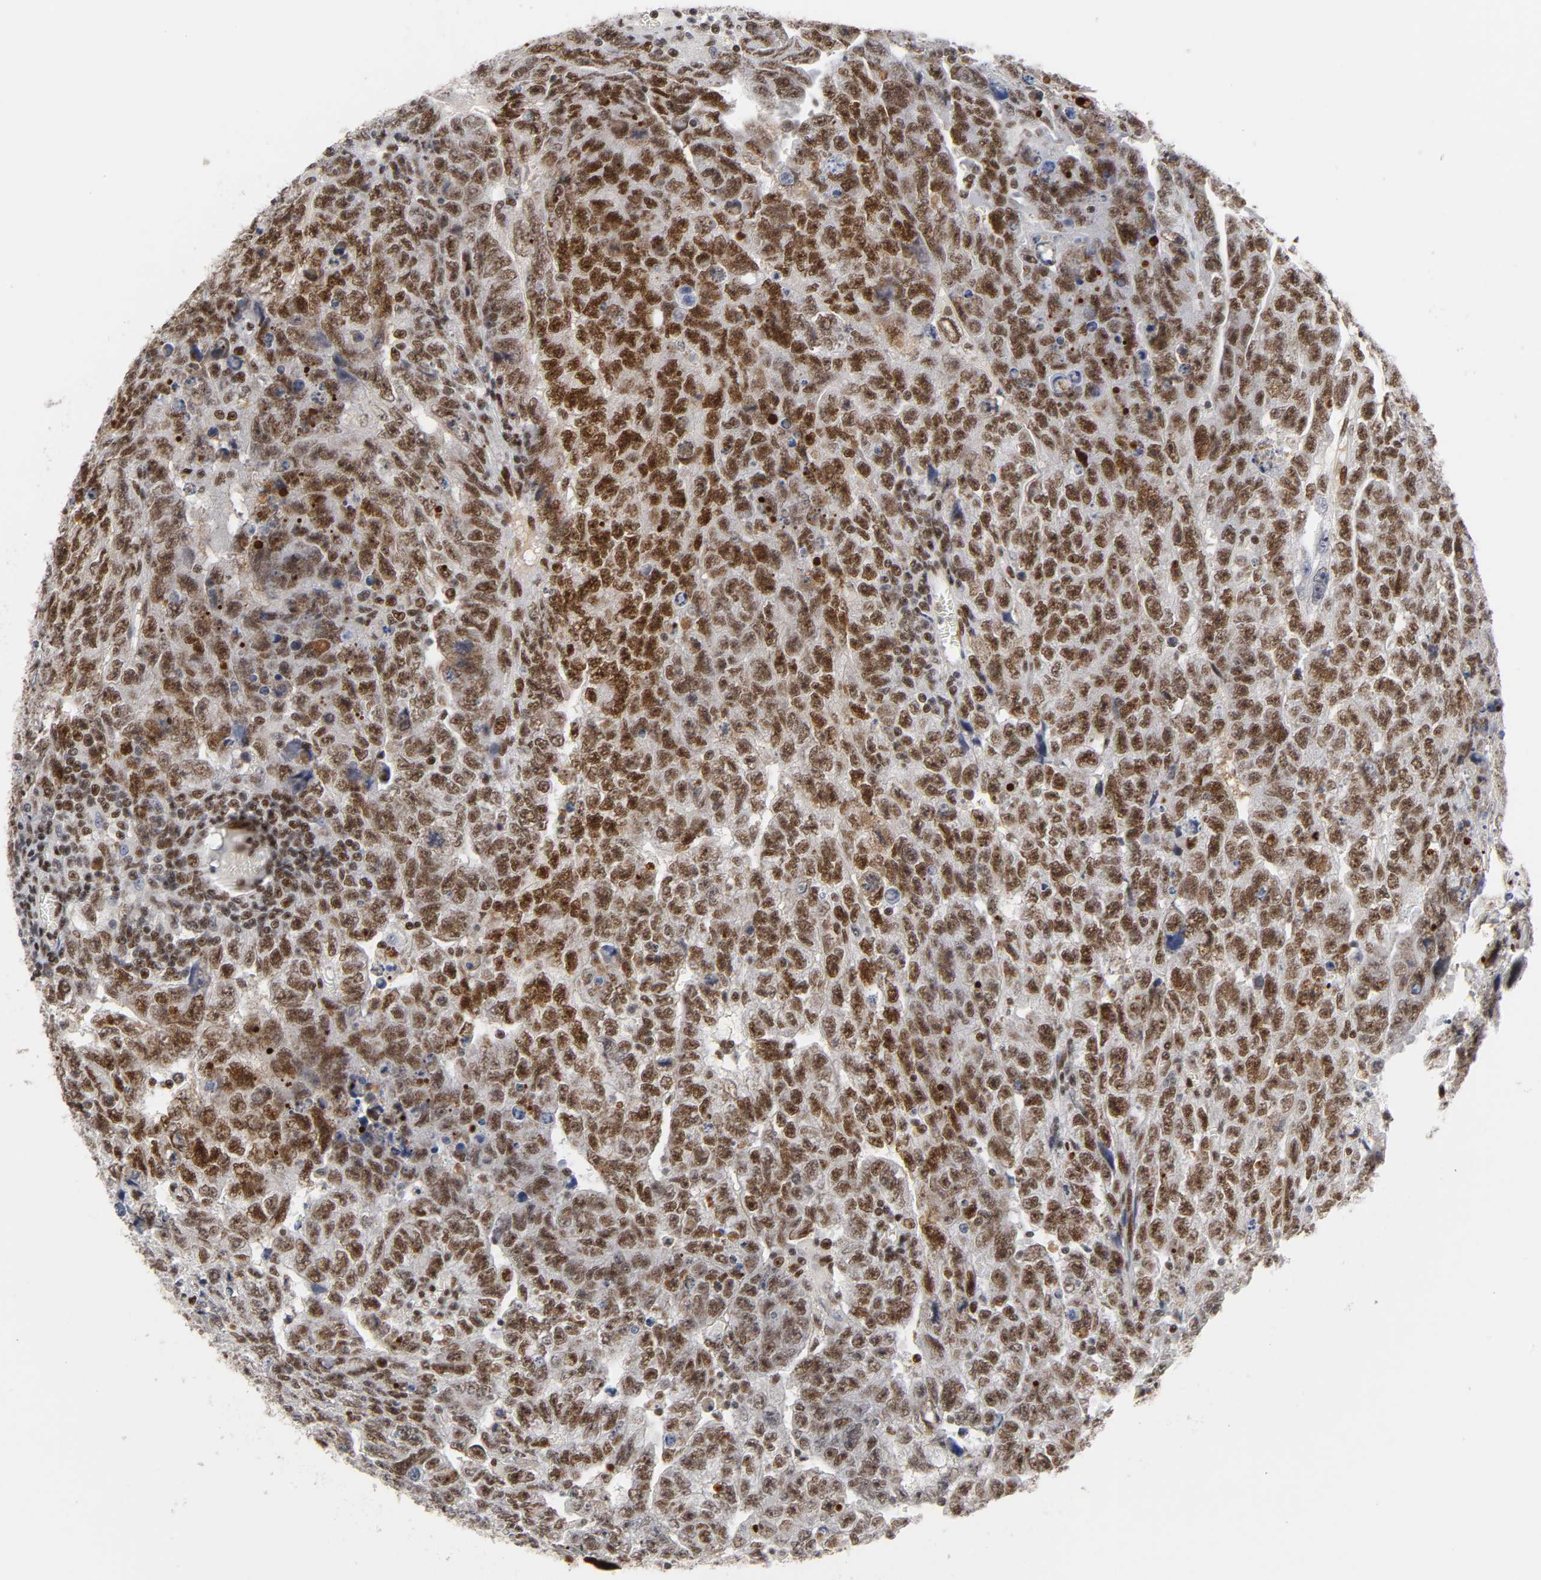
{"staining": {"intensity": "moderate", "quantity": ">75%", "location": "nuclear"}, "tissue": "testis cancer", "cell_type": "Tumor cells", "image_type": "cancer", "snomed": [{"axis": "morphology", "description": "Carcinoma, Embryonal, NOS"}, {"axis": "topography", "description": "Testis"}], "caption": "Protein expression by immunohistochemistry reveals moderate nuclear staining in approximately >75% of tumor cells in testis embryonal carcinoma.", "gene": "CREBBP", "patient": {"sex": "male", "age": 28}}